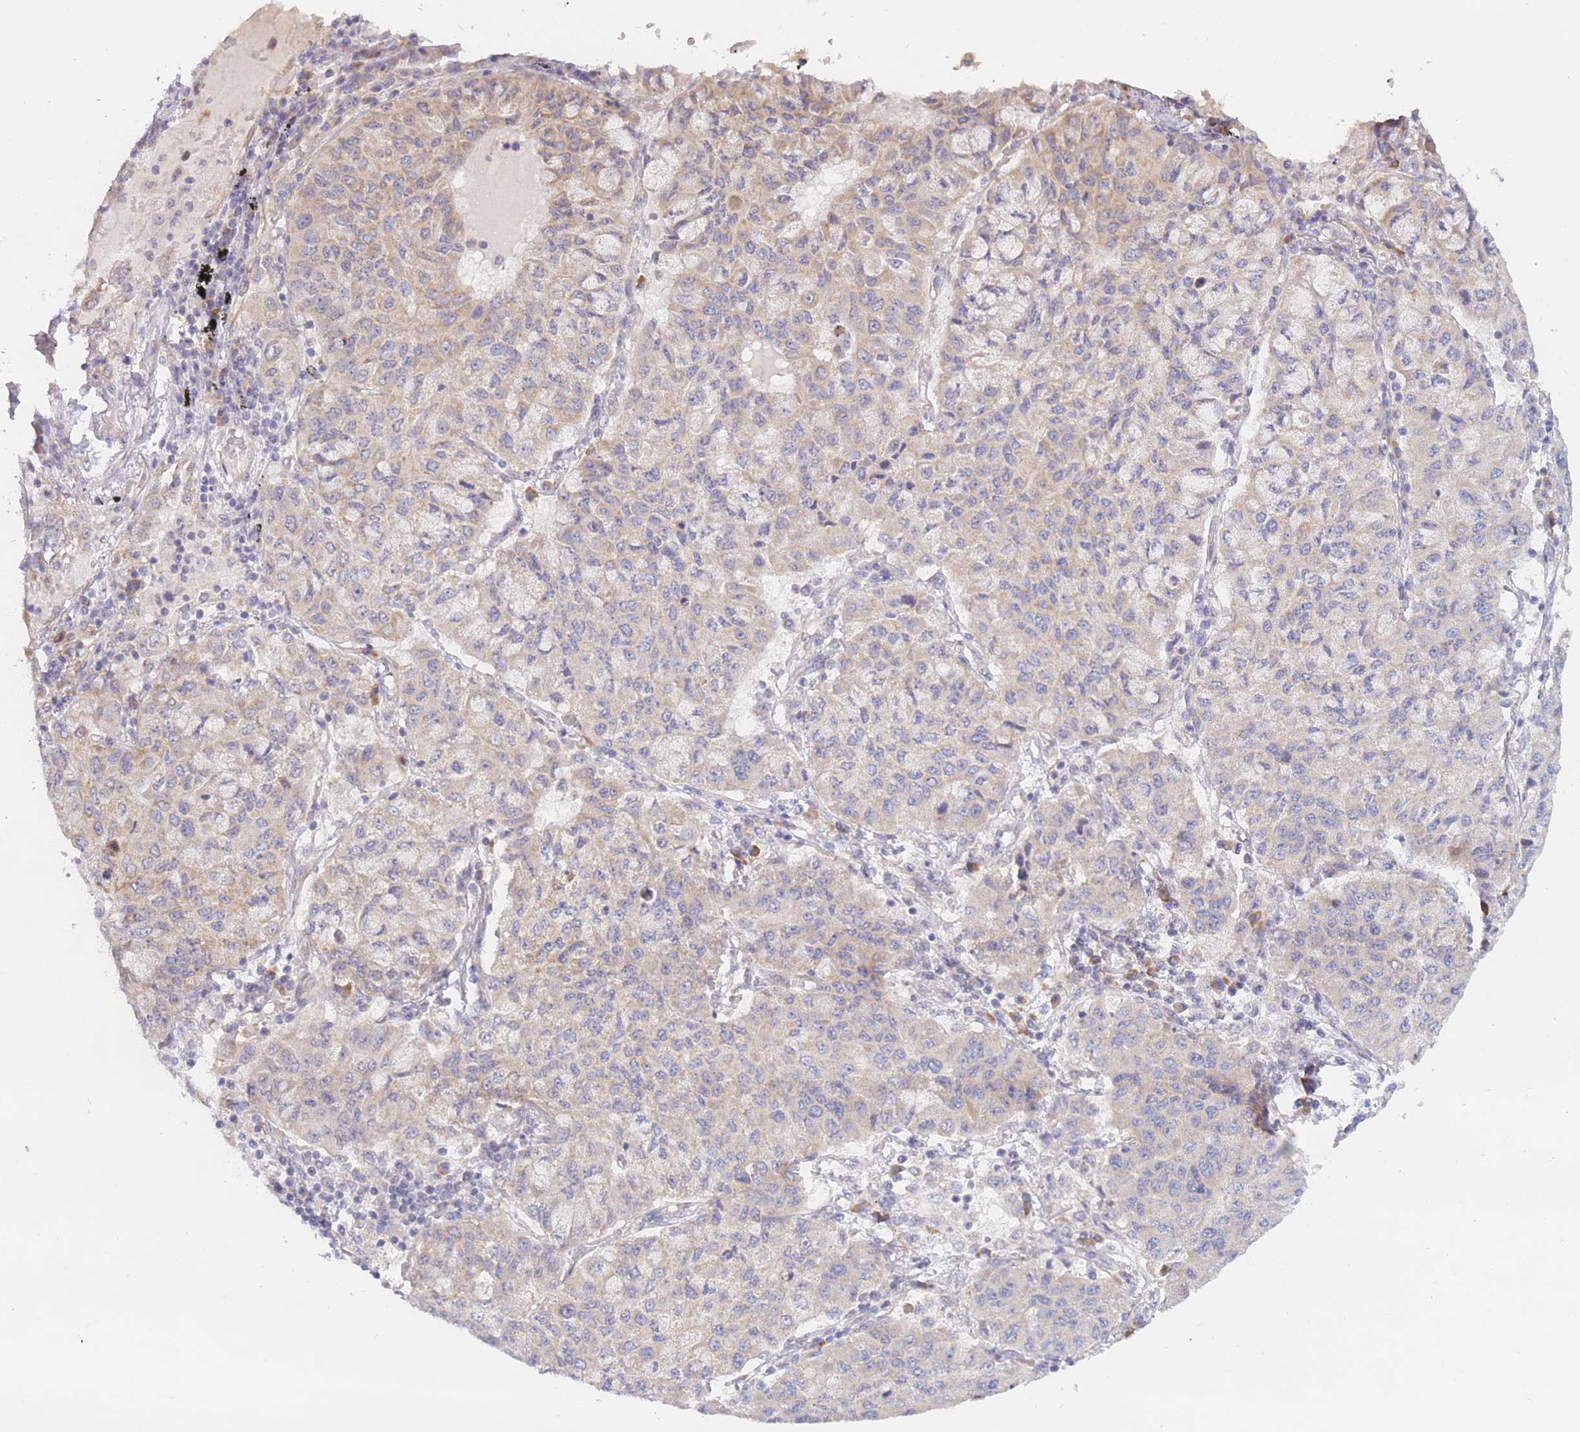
{"staining": {"intensity": "weak", "quantity": "<25%", "location": "cytoplasmic/membranous"}, "tissue": "lung cancer", "cell_type": "Tumor cells", "image_type": "cancer", "snomed": [{"axis": "morphology", "description": "Squamous cell carcinoma, NOS"}, {"axis": "topography", "description": "Lung"}], "caption": "A micrograph of squamous cell carcinoma (lung) stained for a protein exhibits no brown staining in tumor cells.", "gene": "FAM227B", "patient": {"sex": "male", "age": 74}}